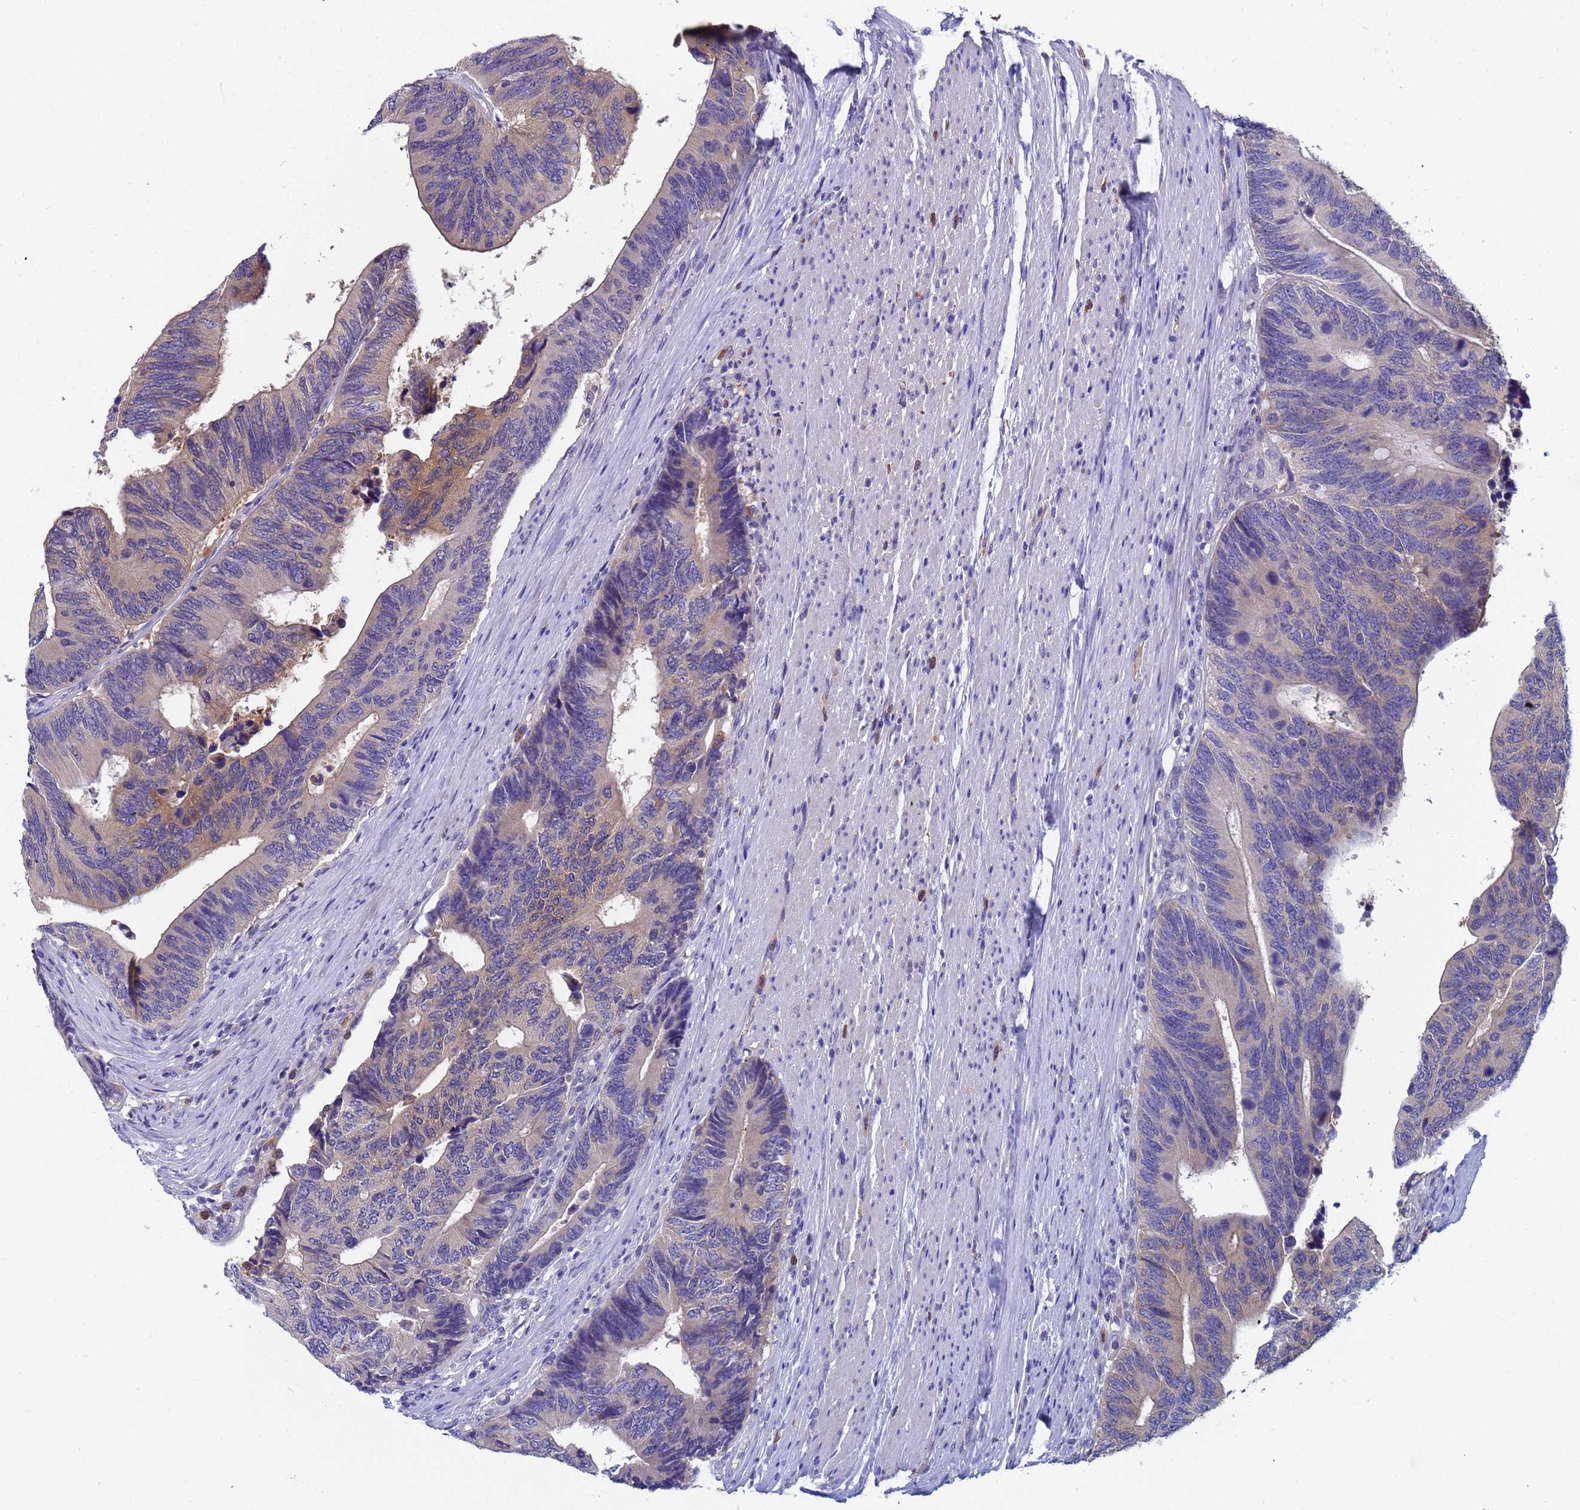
{"staining": {"intensity": "weak", "quantity": "25%-75%", "location": "cytoplasmic/membranous"}, "tissue": "colorectal cancer", "cell_type": "Tumor cells", "image_type": "cancer", "snomed": [{"axis": "morphology", "description": "Adenocarcinoma, NOS"}, {"axis": "topography", "description": "Colon"}], "caption": "Colorectal adenocarcinoma stained for a protein (brown) displays weak cytoplasmic/membranous positive expression in approximately 25%-75% of tumor cells.", "gene": "TTLL11", "patient": {"sex": "male", "age": 87}}